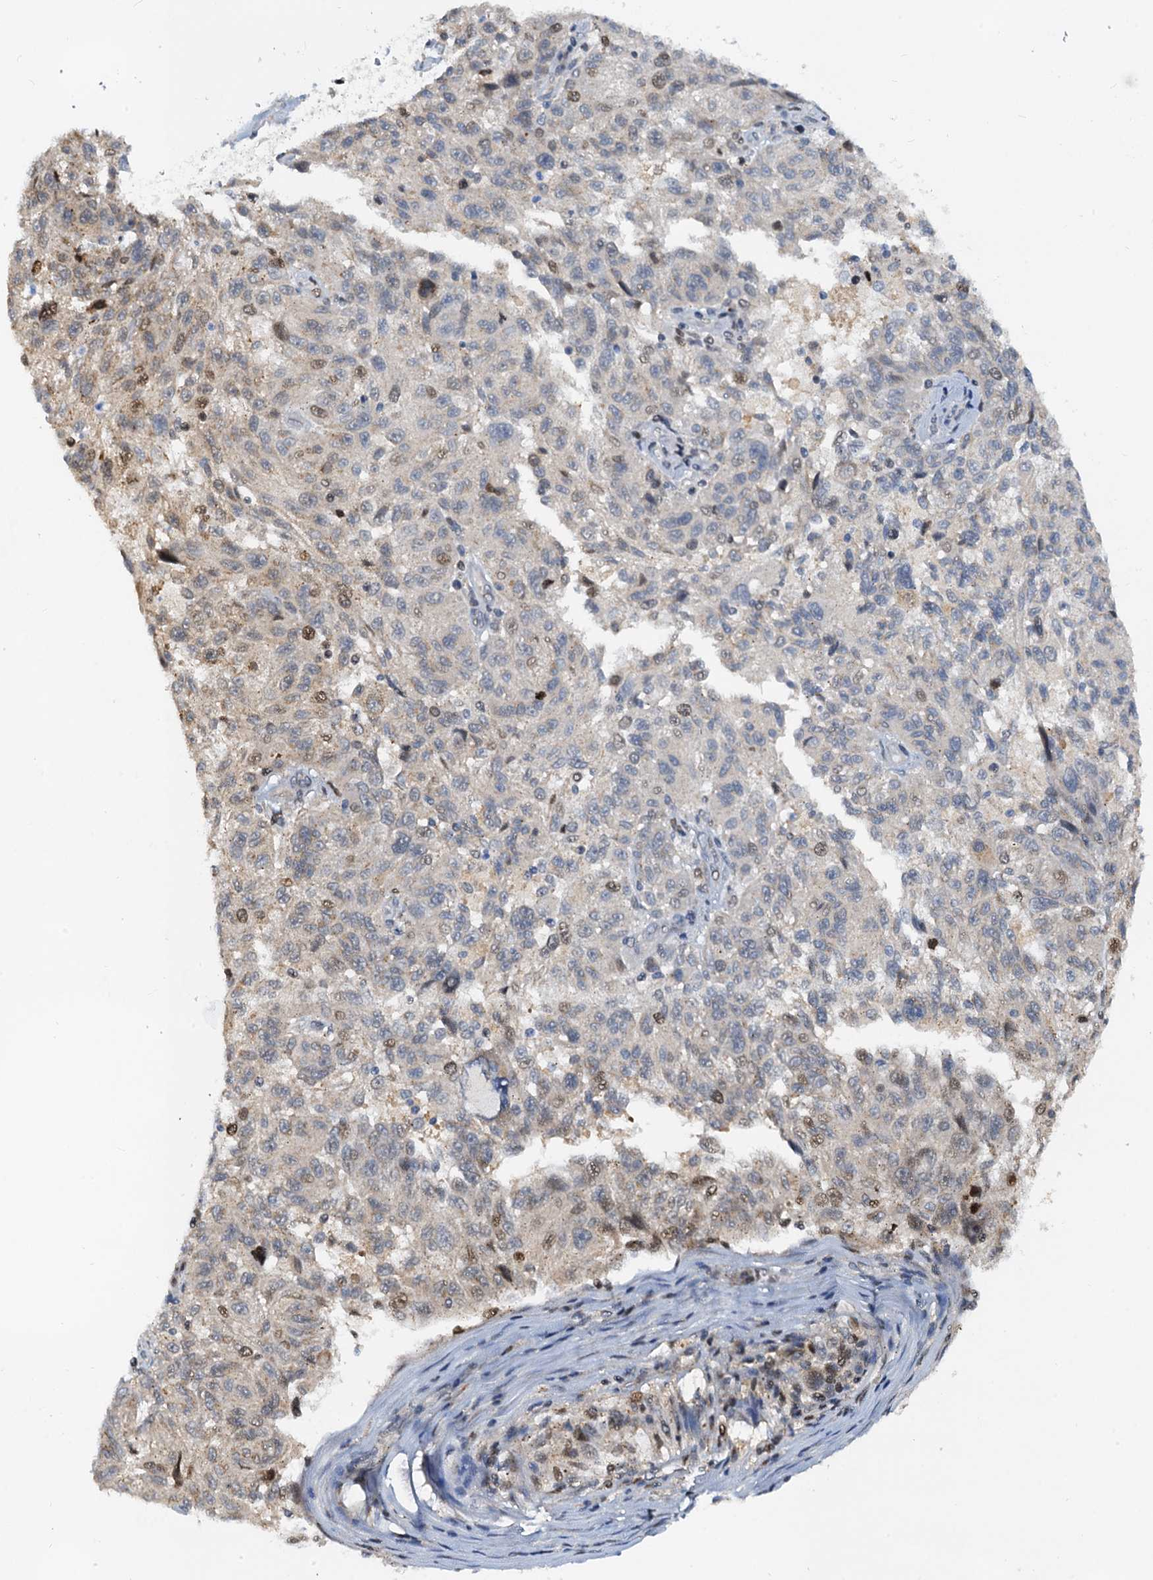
{"staining": {"intensity": "moderate", "quantity": "<25%", "location": "nuclear"}, "tissue": "melanoma", "cell_type": "Tumor cells", "image_type": "cancer", "snomed": [{"axis": "morphology", "description": "Malignant melanoma, NOS"}, {"axis": "topography", "description": "Skin"}], "caption": "Malignant melanoma tissue reveals moderate nuclear expression in approximately <25% of tumor cells, visualized by immunohistochemistry. The staining is performed using DAB (3,3'-diaminobenzidine) brown chromogen to label protein expression. The nuclei are counter-stained blue using hematoxylin.", "gene": "PTGES3", "patient": {"sex": "male", "age": 53}}